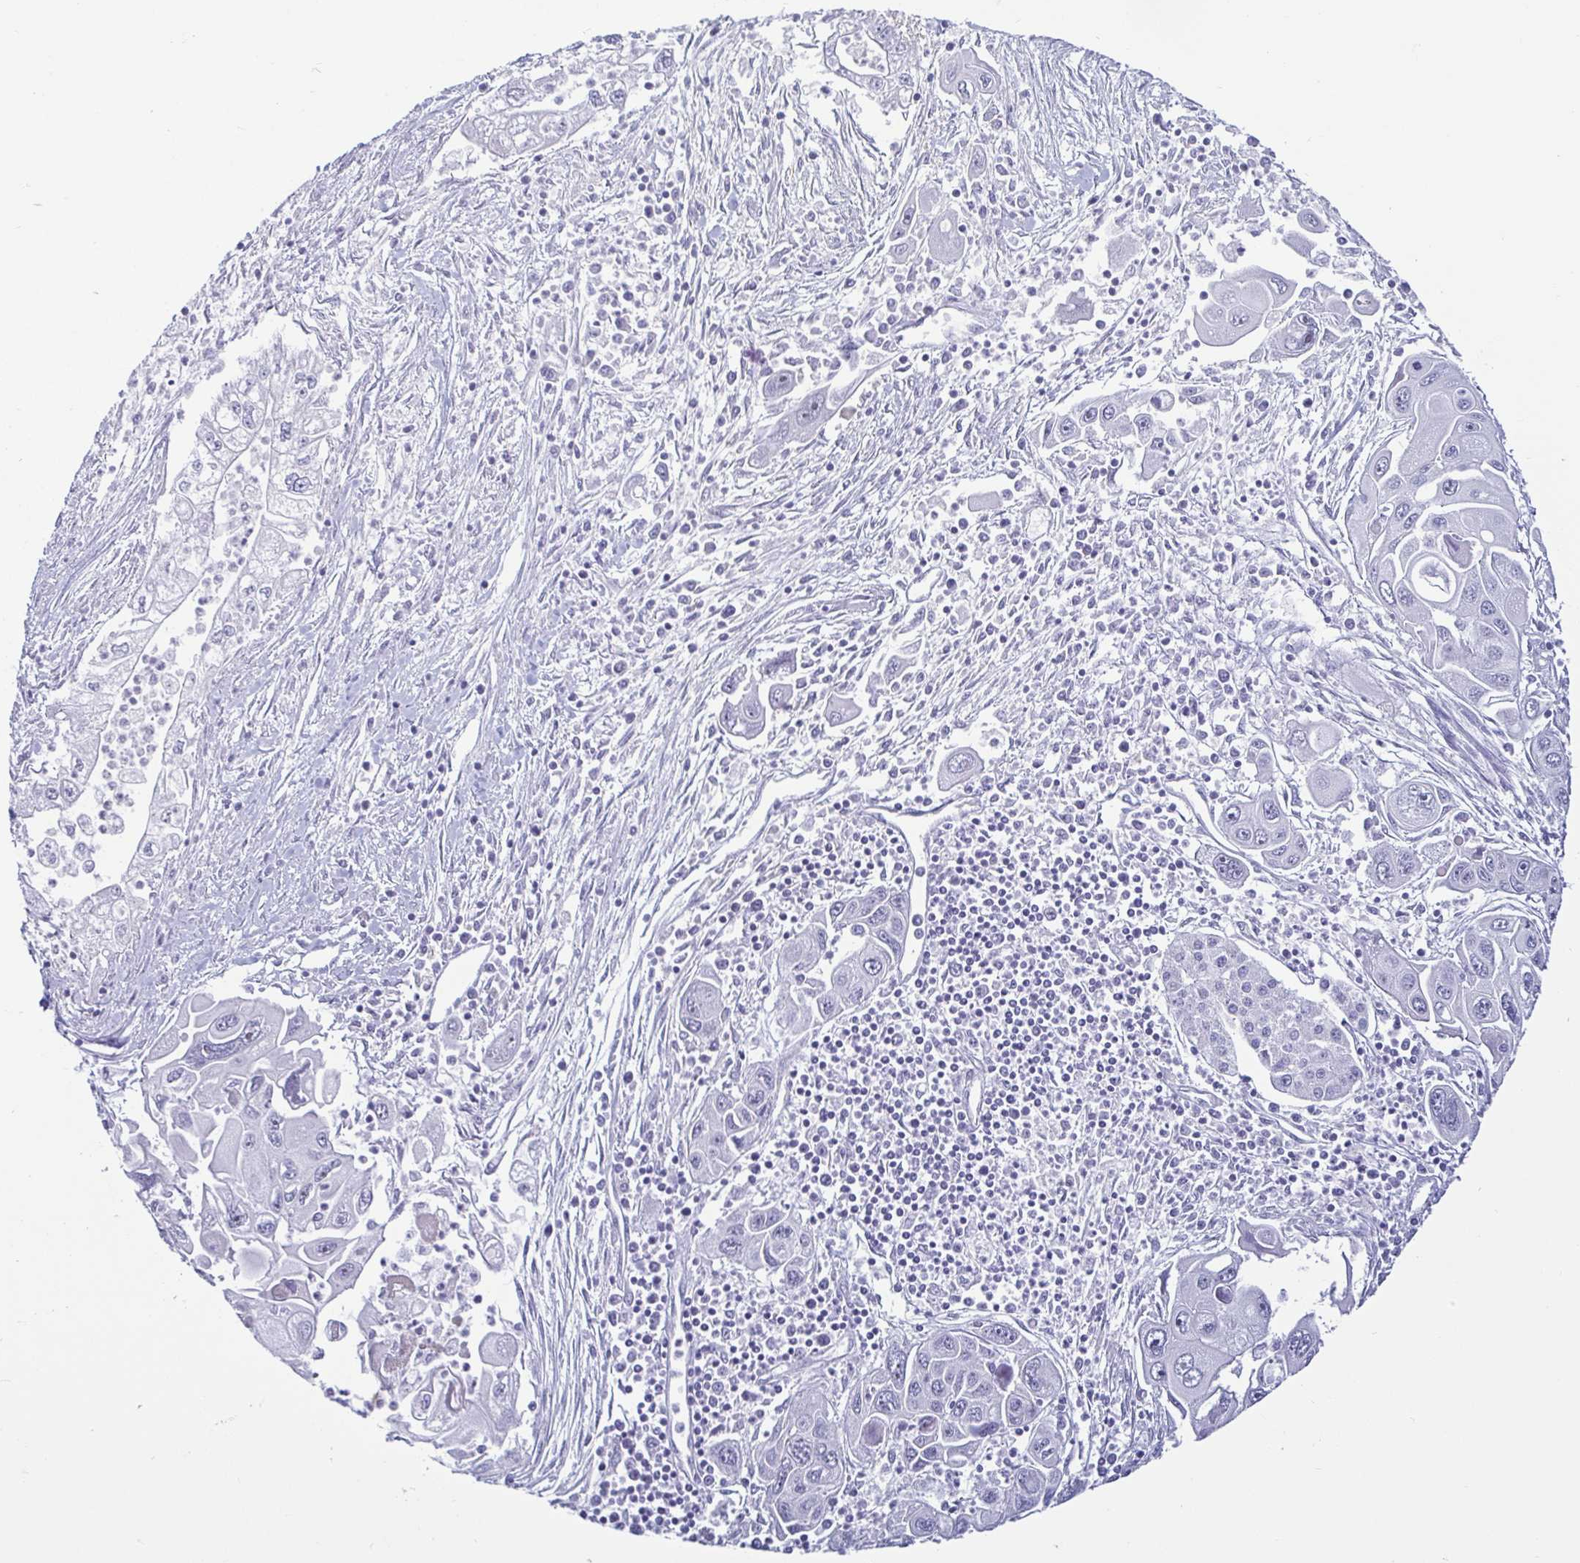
{"staining": {"intensity": "negative", "quantity": "none", "location": "none"}, "tissue": "pancreatic cancer", "cell_type": "Tumor cells", "image_type": "cancer", "snomed": [{"axis": "morphology", "description": "Adenocarcinoma, NOS"}, {"axis": "topography", "description": "Pancreas"}], "caption": "This photomicrograph is of pancreatic cancer stained with IHC to label a protein in brown with the nuclei are counter-stained blue. There is no staining in tumor cells.", "gene": "BZW1", "patient": {"sex": "male", "age": 70}}